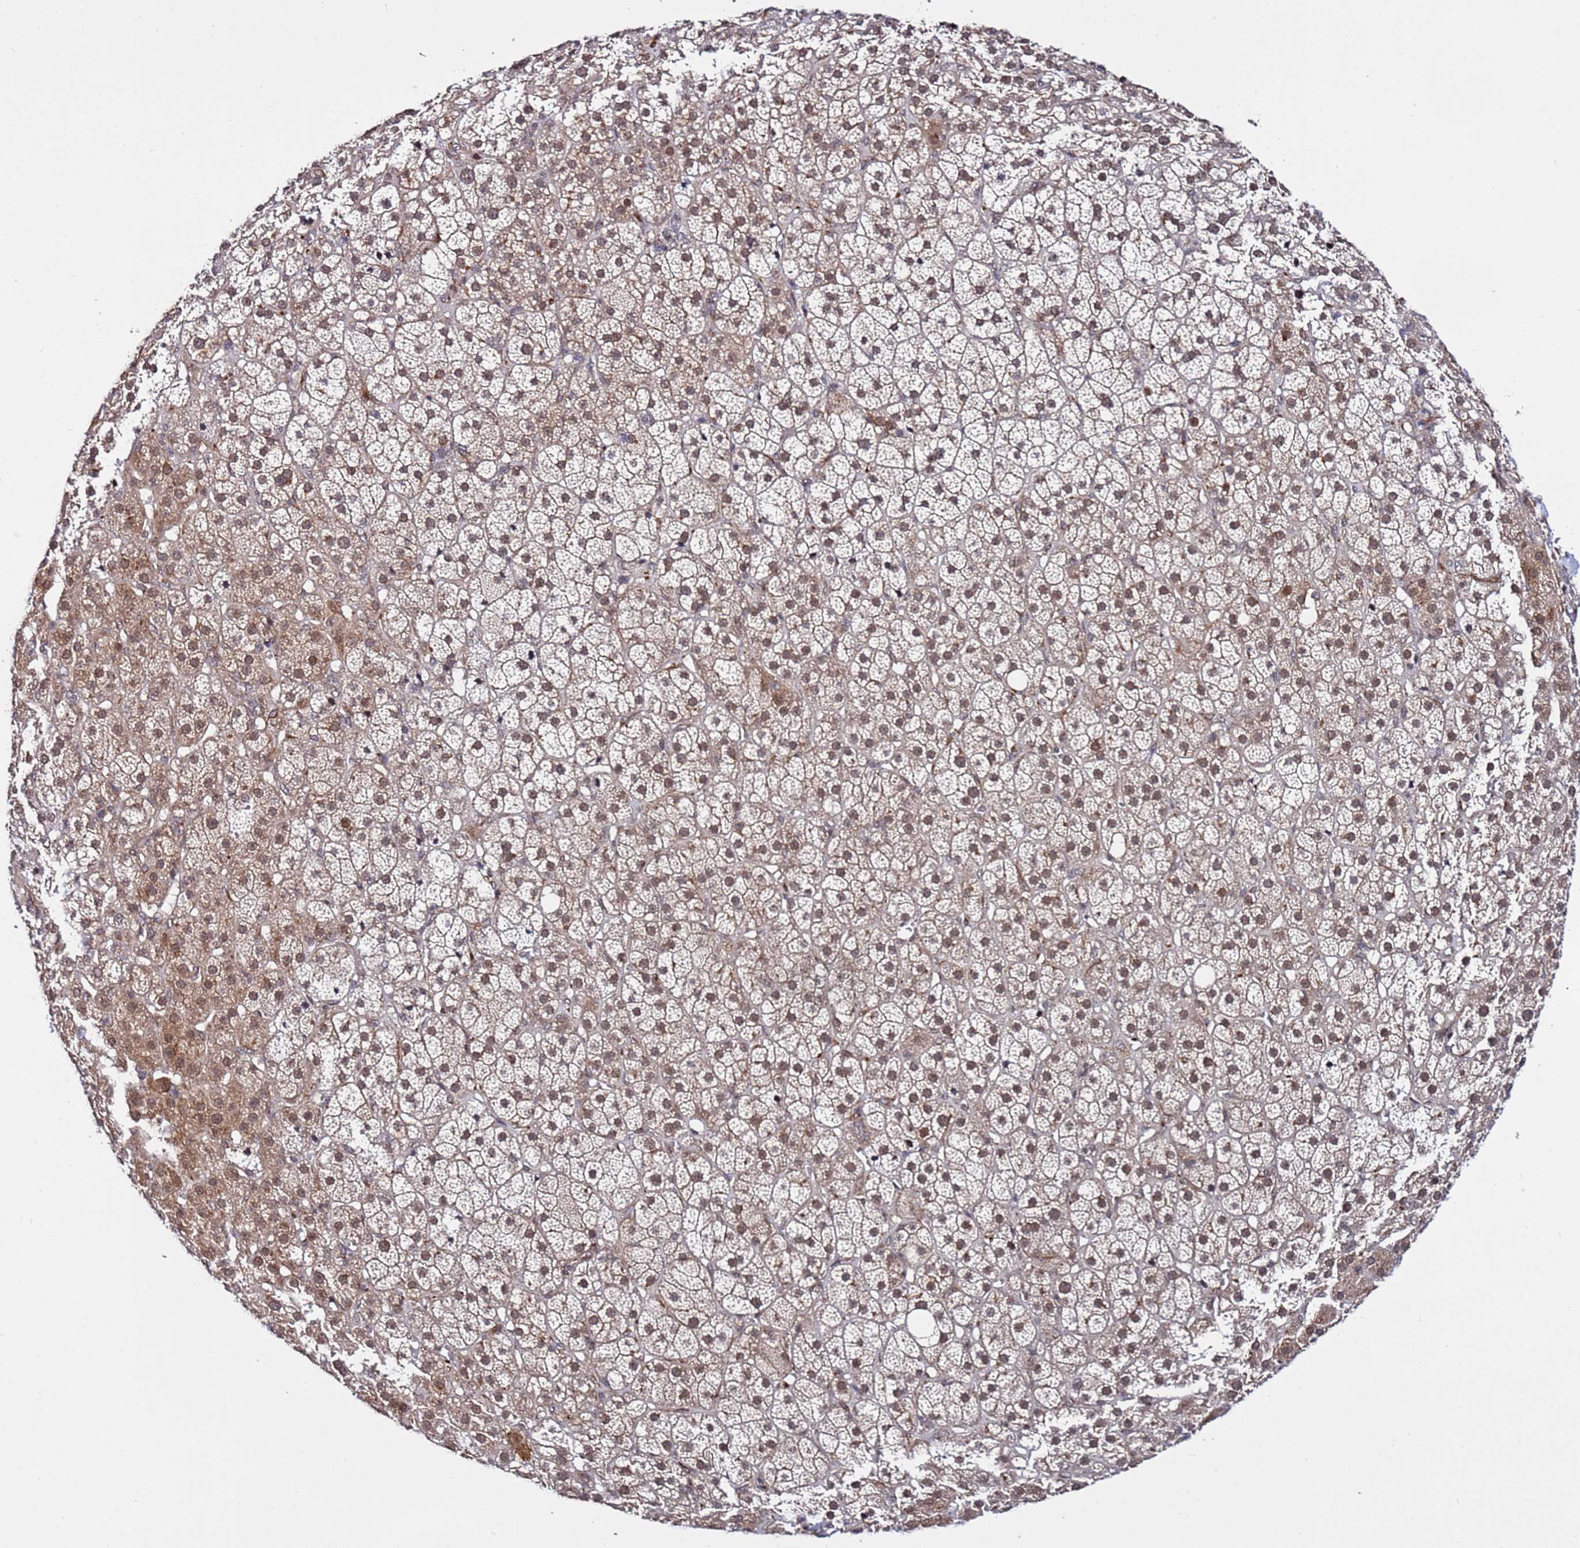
{"staining": {"intensity": "moderate", "quantity": "25%-75%", "location": "cytoplasmic/membranous,nuclear"}, "tissue": "adrenal gland", "cell_type": "Glandular cells", "image_type": "normal", "snomed": [{"axis": "morphology", "description": "Normal tissue, NOS"}, {"axis": "topography", "description": "Adrenal gland"}], "caption": "IHC staining of normal adrenal gland, which shows medium levels of moderate cytoplasmic/membranous,nuclear positivity in about 25%-75% of glandular cells indicating moderate cytoplasmic/membranous,nuclear protein staining. The staining was performed using DAB (3,3'-diaminobenzidine) (brown) for protein detection and nuclei were counterstained in hematoxylin (blue).", "gene": "POLR2D", "patient": {"sex": "female", "age": 57}}